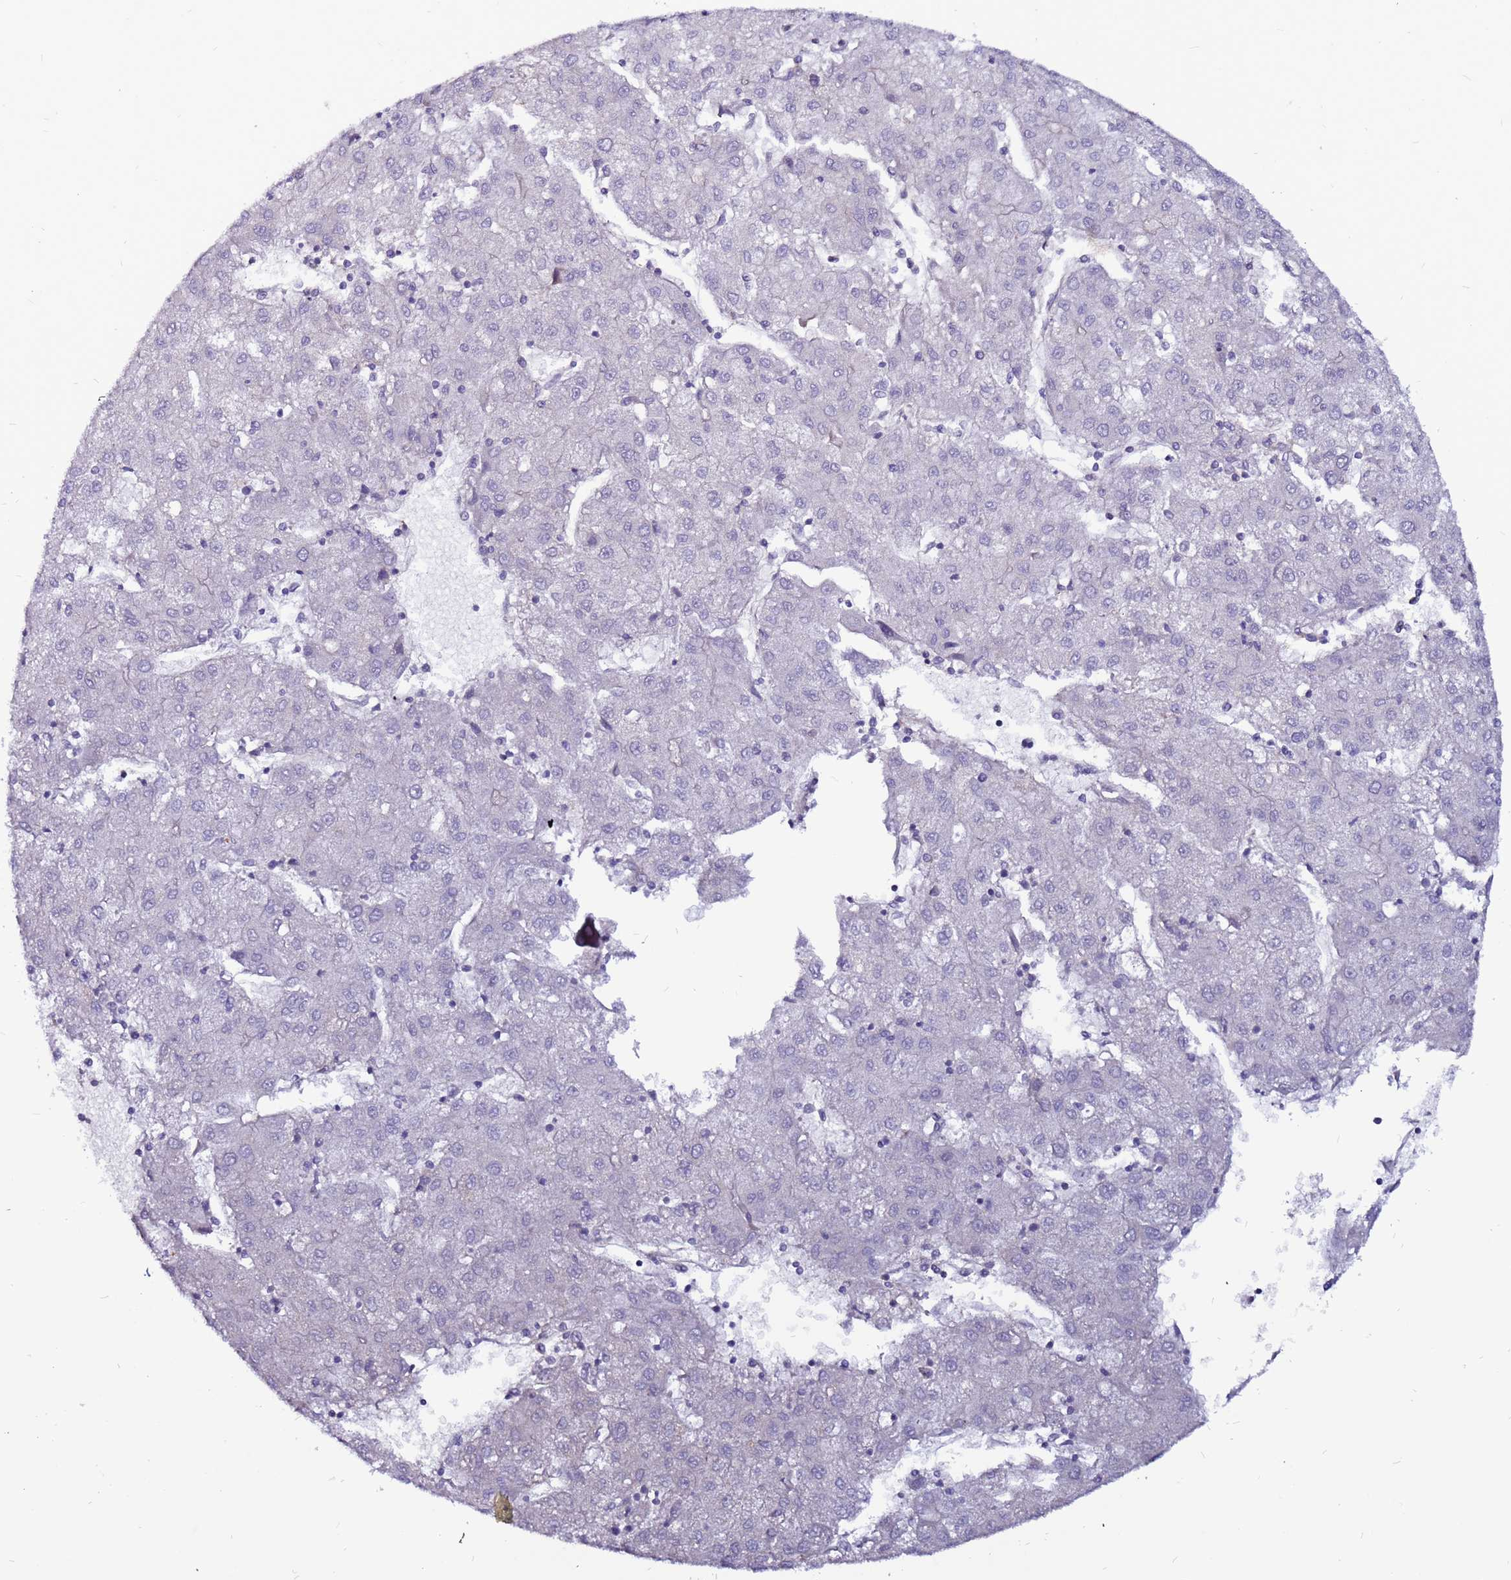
{"staining": {"intensity": "negative", "quantity": "none", "location": "none"}, "tissue": "liver cancer", "cell_type": "Tumor cells", "image_type": "cancer", "snomed": [{"axis": "morphology", "description": "Carcinoma, Hepatocellular, NOS"}, {"axis": "topography", "description": "Liver"}], "caption": "This is an IHC histopathology image of liver hepatocellular carcinoma. There is no positivity in tumor cells.", "gene": "NRN1L", "patient": {"sex": "male", "age": 72}}